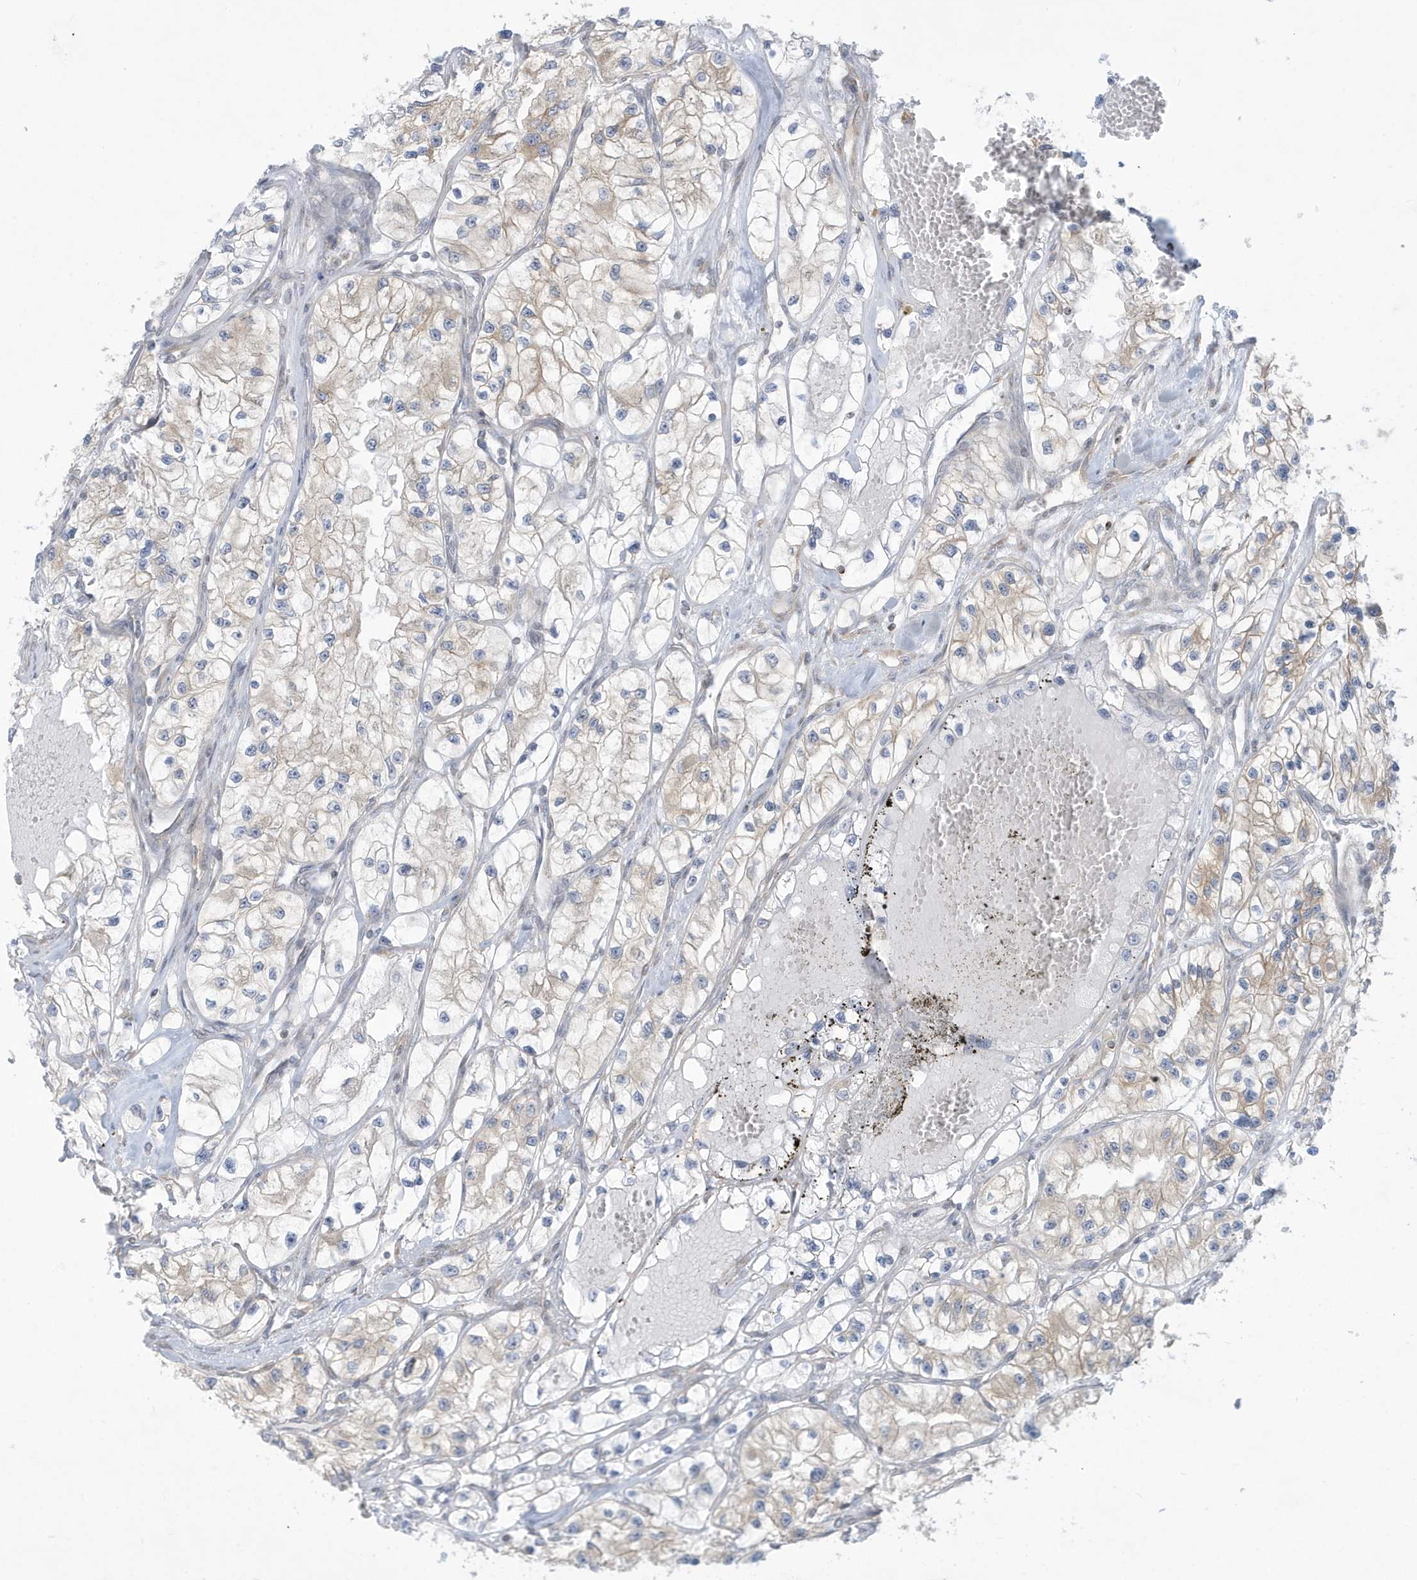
{"staining": {"intensity": "weak", "quantity": "<25%", "location": "cytoplasmic/membranous"}, "tissue": "renal cancer", "cell_type": "Tumor cells", "image_type": "cancer", "snomed": [{"axis": "morphology", "description": "Adenocarcinoma, NOS"}, {"axis": "topography", "description": "Kidney"}], "caption": "Histopathology image shows no significant protein positivity in tumor cells of adenocarcinoma (renal).", "gene": "SLAMF9", "patient": {"sex": "female", "age": 57}}